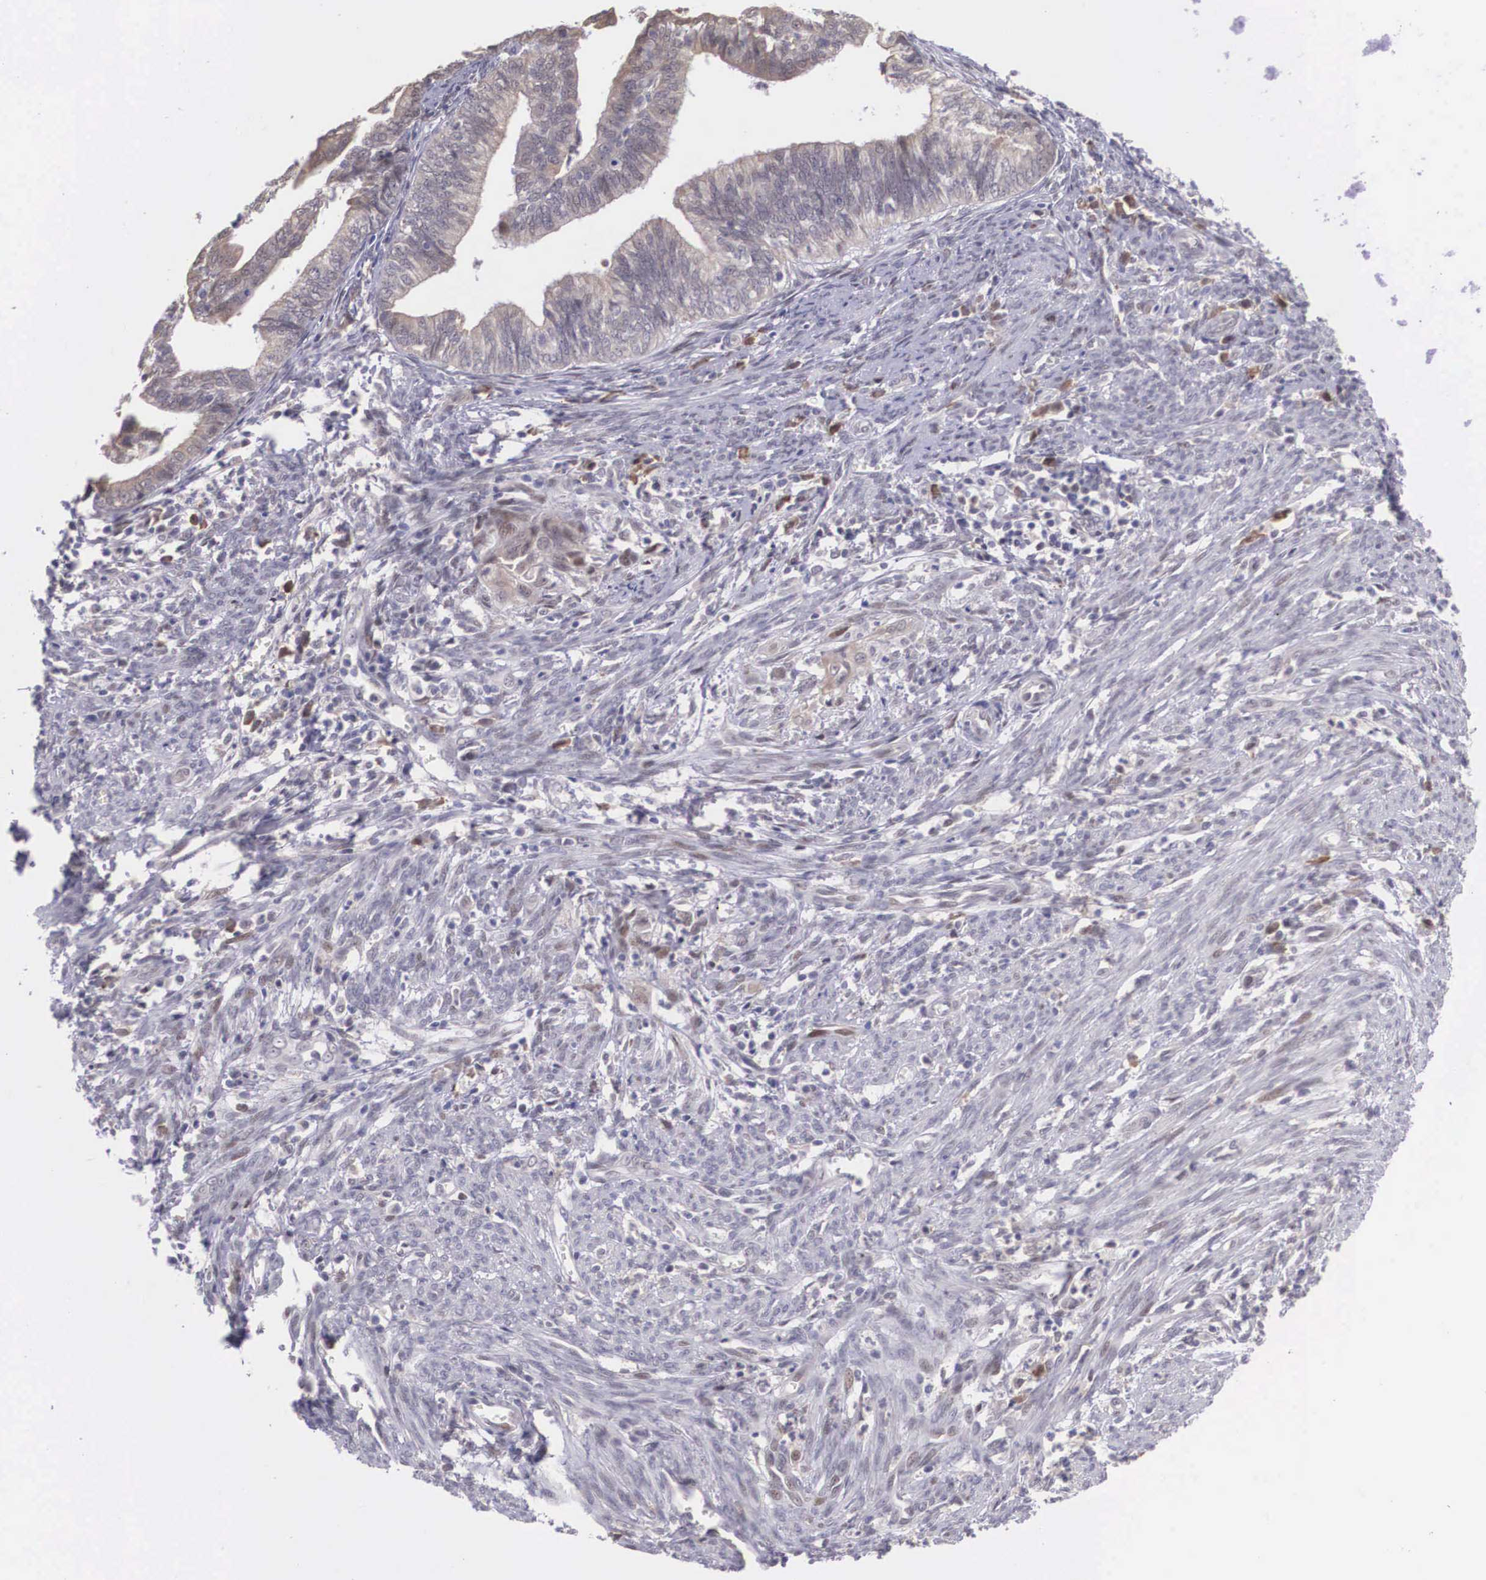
{"staining": {"intensity": "weak", "quantity": "<25%", "location": "cytoplasmic/membranous"}, "tissue": "endometrial cancer", "cell_type": "Tumor cells", "image_type": "cancer", "snomed": [{"axis": "morphology", "description": "Adenocarcinoma, NOS"}, {"axis": "topography", "description": "Endometrium"}], "caption": "Endometrial cancer (adenocarcinoma) was stained to show a protein in brown. There is no significant expression in tumor cells.", "gene": "SLC25A21", "patient": {"sex": "female", "age": 66}}